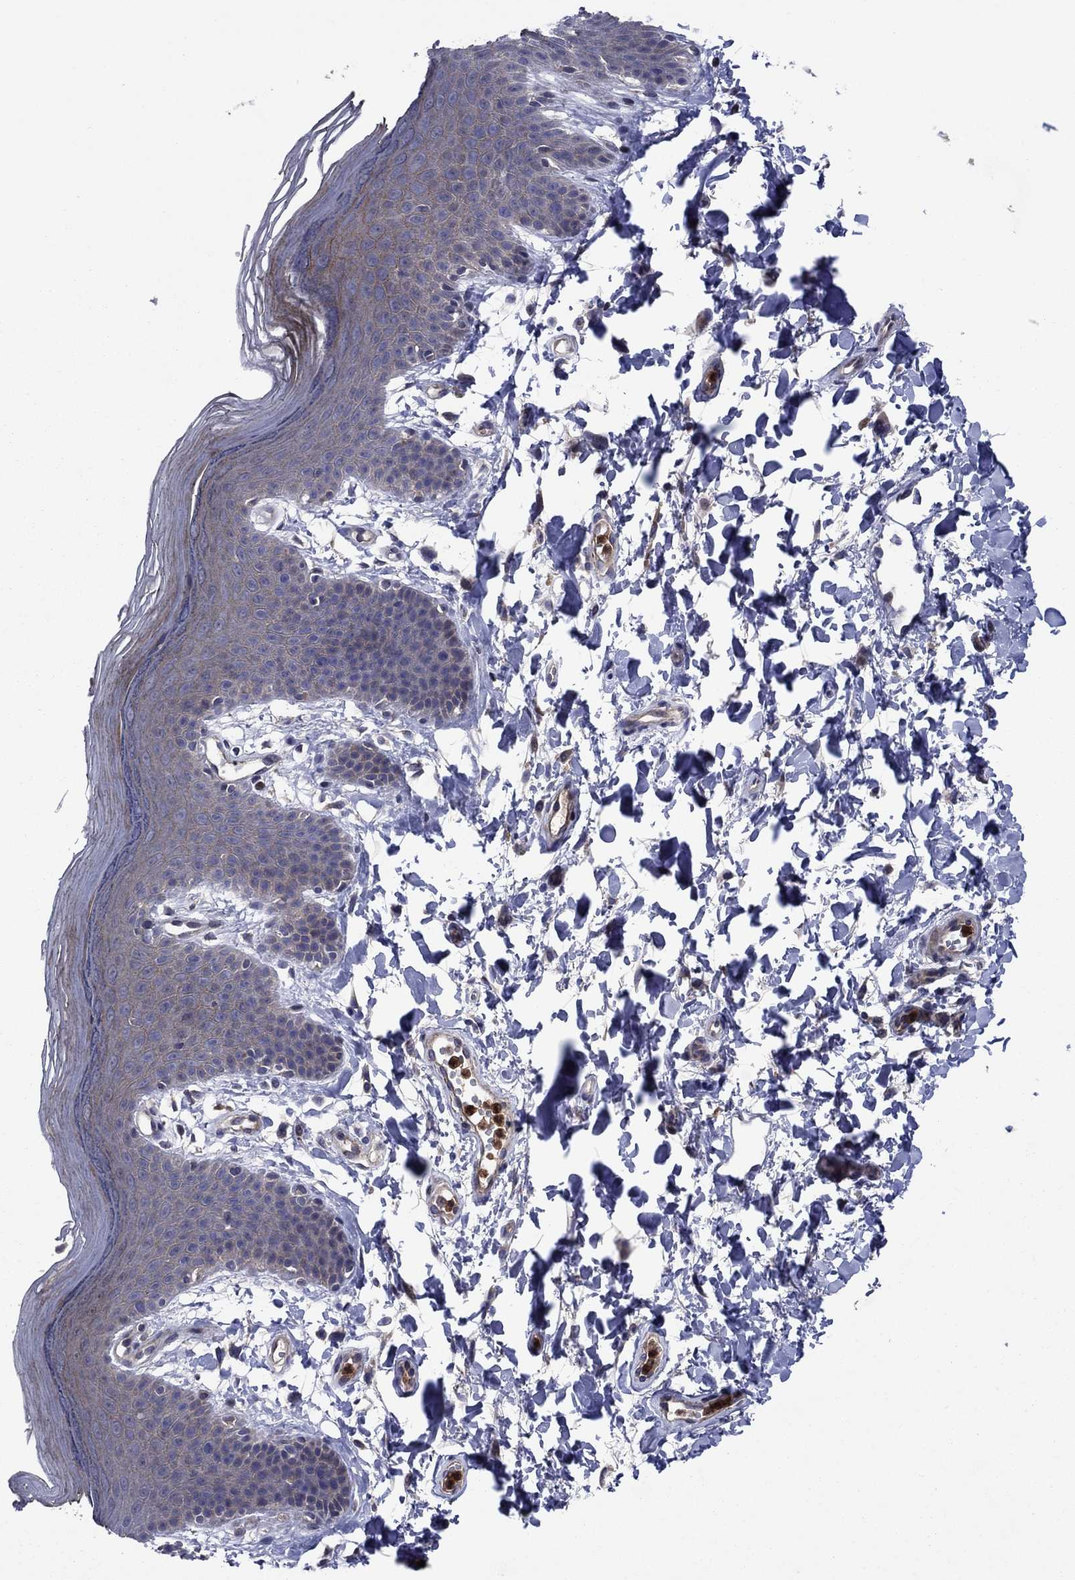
{"staining": {"intensity": "weak", "quantity": "<25%", "location": "cytoplasmic/membranous"}, "tissue": "skin", "cell_type": "Epidermal cells", "image_type": "normal", "snomed": [{"axis": "morphology", "description": "Normal tissue, NOS"}, {"axis": "topography", "description": "Anal"}], "caption": "A high-resolution image shows immunohistochemistry staining of benign skin, which reveals no significant staining in epidermal cells. (DAB immunohistochemistry, high magnification).", "gene": "MSRB1", "patient": {"sex": "male", "age": 53}}